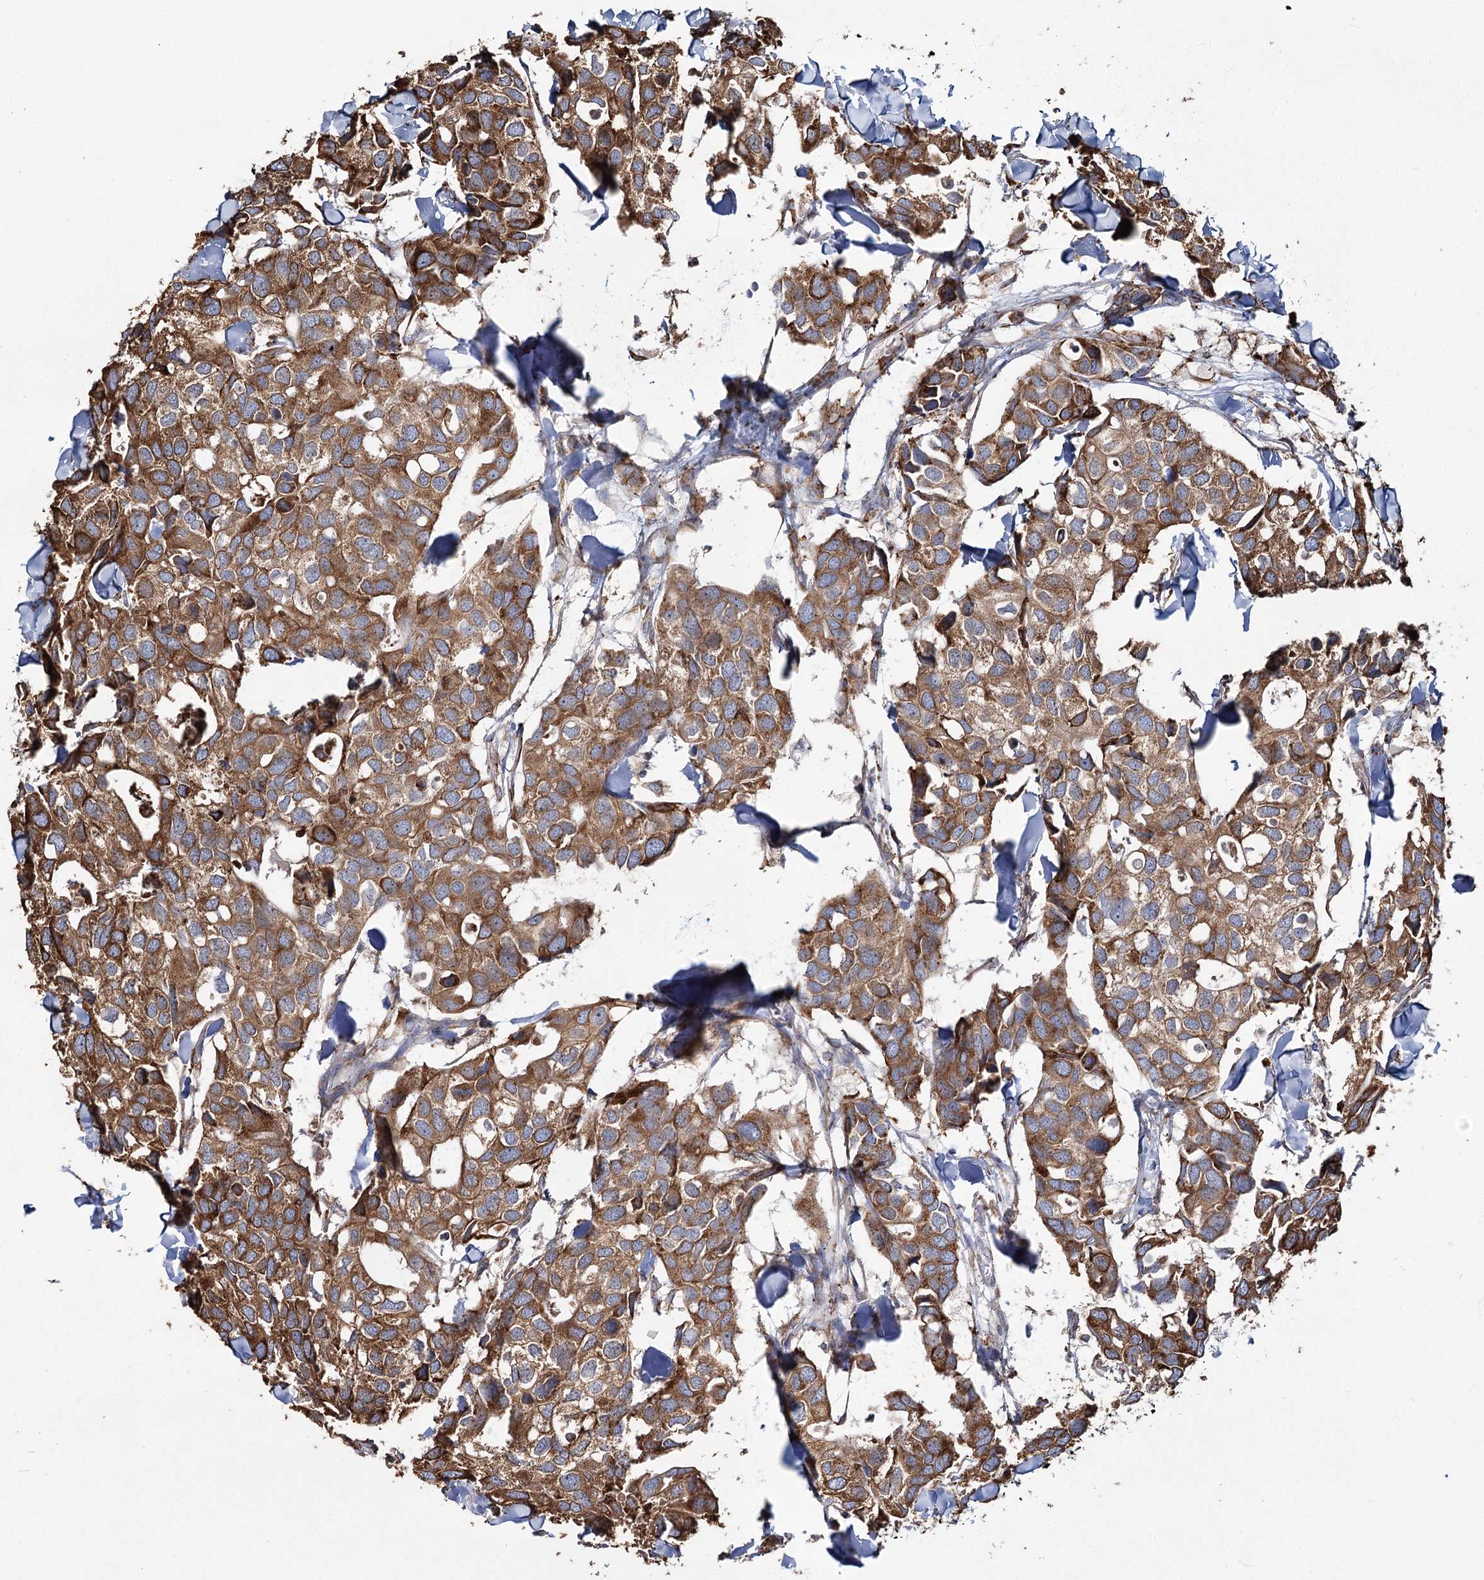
{"staining": {"intensity": "strong", "quantity": ">75%", "location": "cytoplasmic/membranous"}, "tissue": "breast cancer", "cell_type": "Tumor cells", "image_type": "cancer", "snomed": [{"axis": "morphology", "description": "Duct carcinoma"}, {"axis": "topography", "description": "Breast"}], "caption": "High-magnification brightfield microscopy of breast invasive ductal carcinoma stained with DAB (brown) and counterstained with hematoxylin (blue). tumor cells exhibit strong cytoplasmic/membranous expression is identified in about>75% of cells.", "gene": "ZCCHC9", "patient": {"sex": "female", "age": 83}}